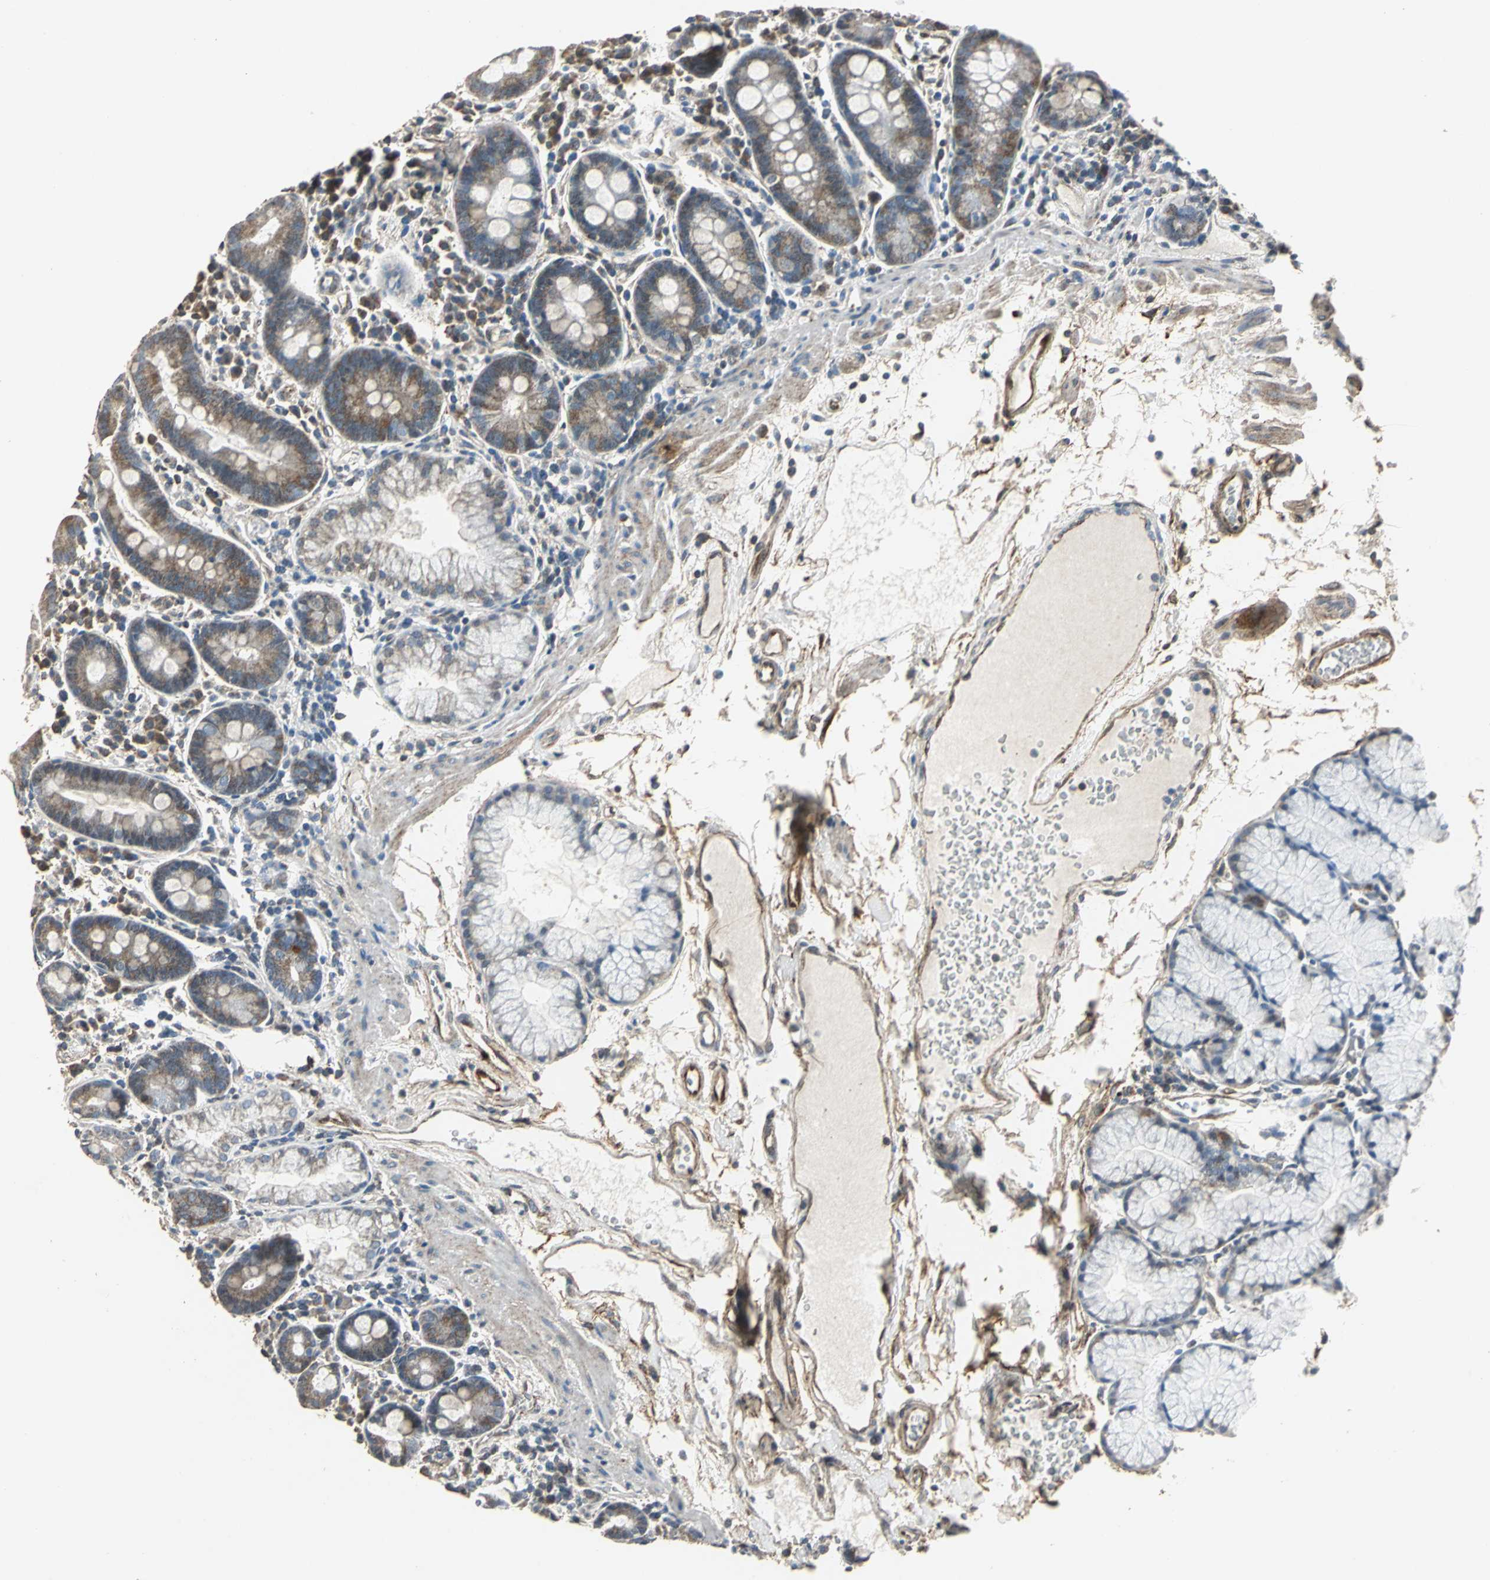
{"staining": {"intensity": "weak", "quantity": "25%-75%", "location": "cytoplasmic/membranous"}, "tissue": "duodenum", "cell_type": "Glandular cells", "image_type": "normal", "snomed": [{"axis": "morphology", "description": "Normal tissue, NOS"}, {"axis": "topography", "description": "Duodenum"}], "caption": "The histopathology image reveals immunohistochemical staining of benign duodenum. There is weak cytoplasmic/membranous expression is seen in approximately 25%-75% of glandular cells. Using DAB (3,3'-diaminobenzidine) (brown) and hematoxylin (blue) stains, captured at high magnification using brightfield microscopy.", "gene": "DNAJB4", "patient": {"sex": "male", "age": 50}}